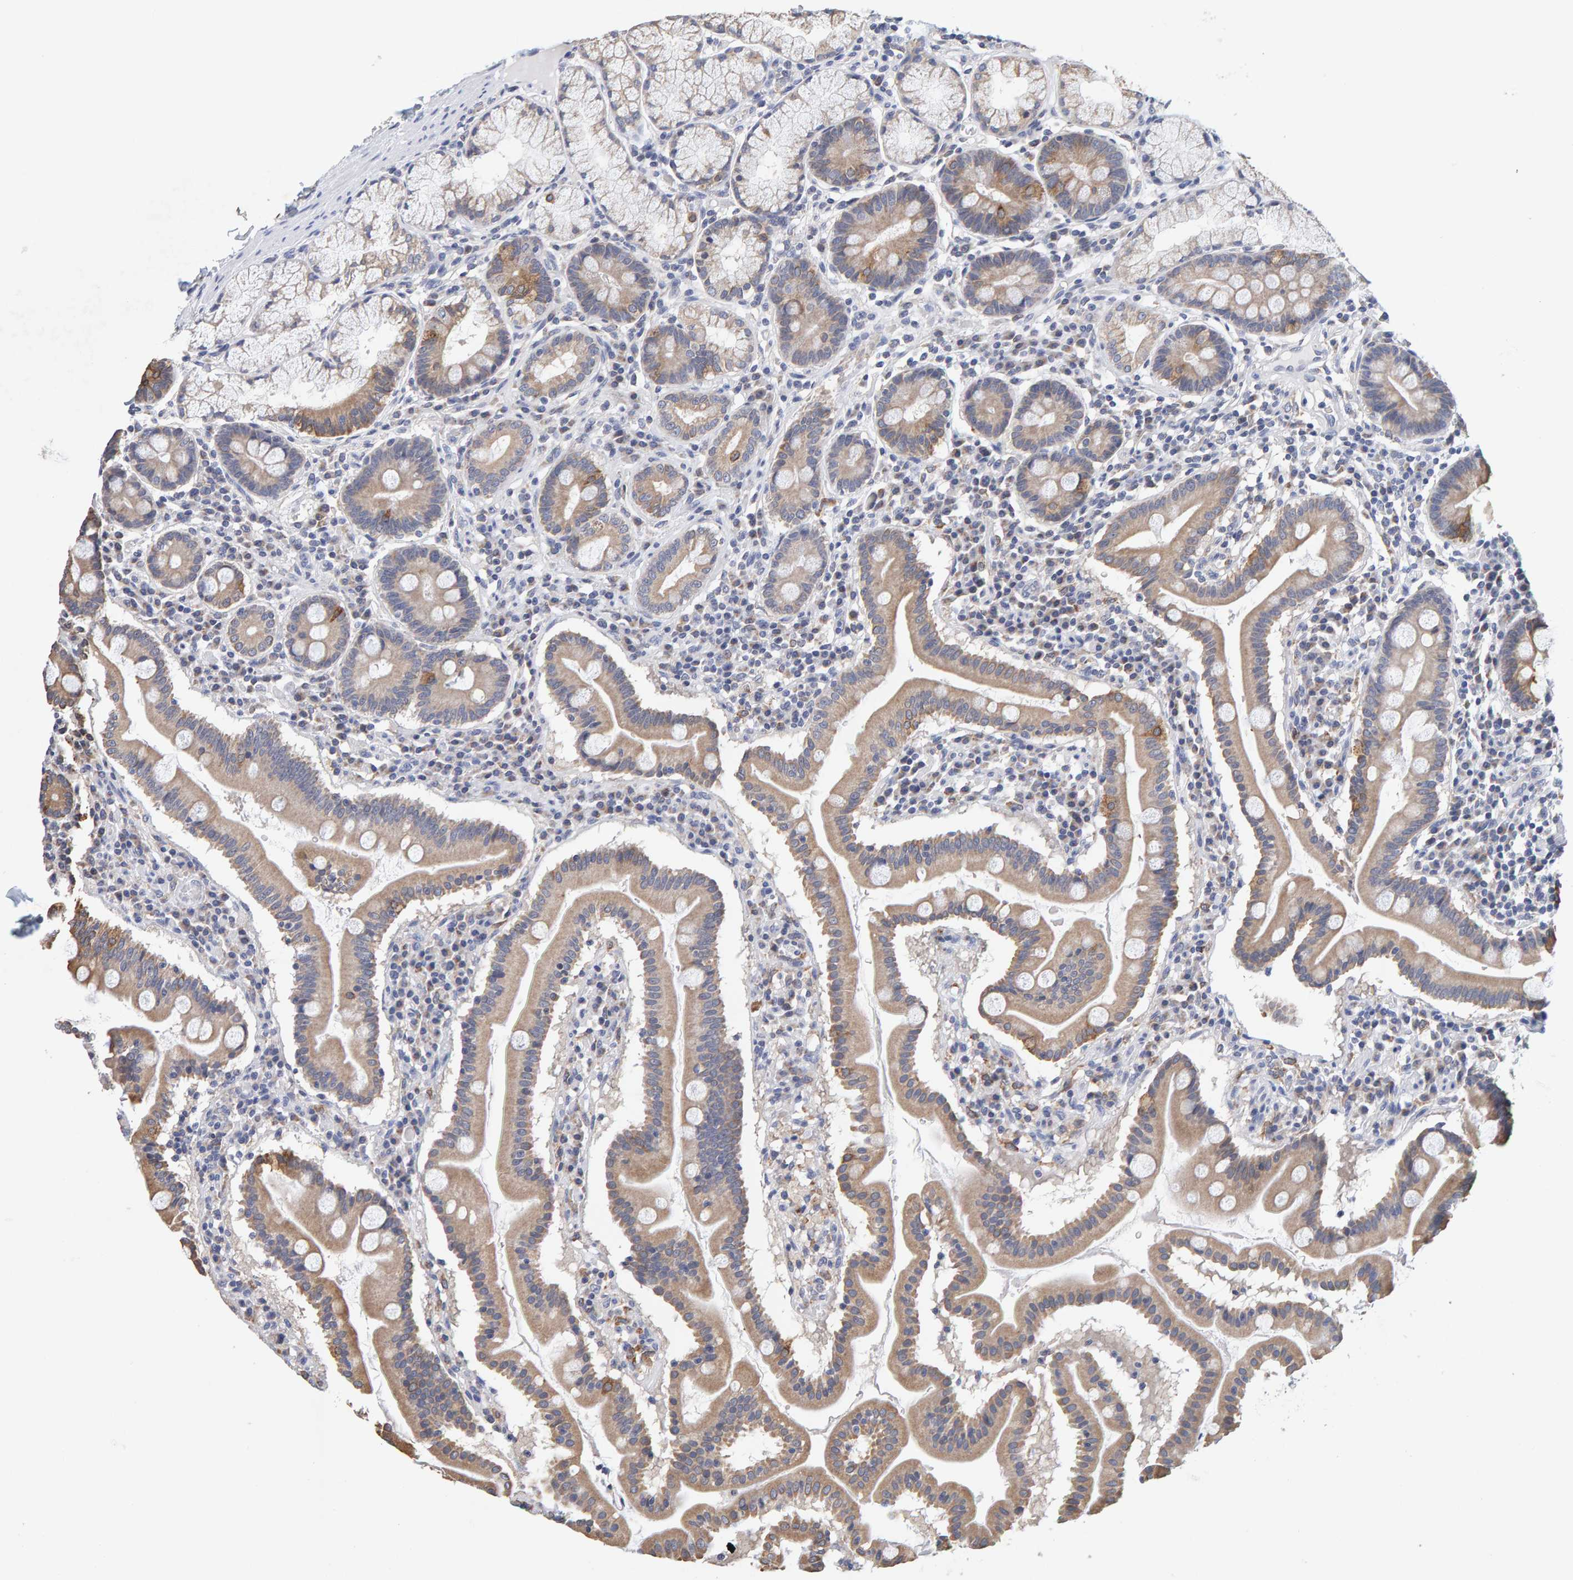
{"staining": {"intensity": "moderate", "quantity": ">75%", "location": "cytoplasmic/membranous"}, "tissue": "duodenum", "cell_type": "Glandular cells", "image_type": "normal", "snomed": [{"axis": "morphology", "description": "Normal tissue, NOS"}, {"axis": "topography", "description": "Duodenum"}], "caption": "Immunohistochemistry (IHC) (DAB) staining of unremarkable duodenum reveals moderate cytoplasmic/membranous protein expression in about >75% of glandular cells. Immunohistochemistry stains the protein of interest in brown and the nuclei are stained blue.", "gene": "SGPL1", "patient": {"sex": "male", "age": 50}}